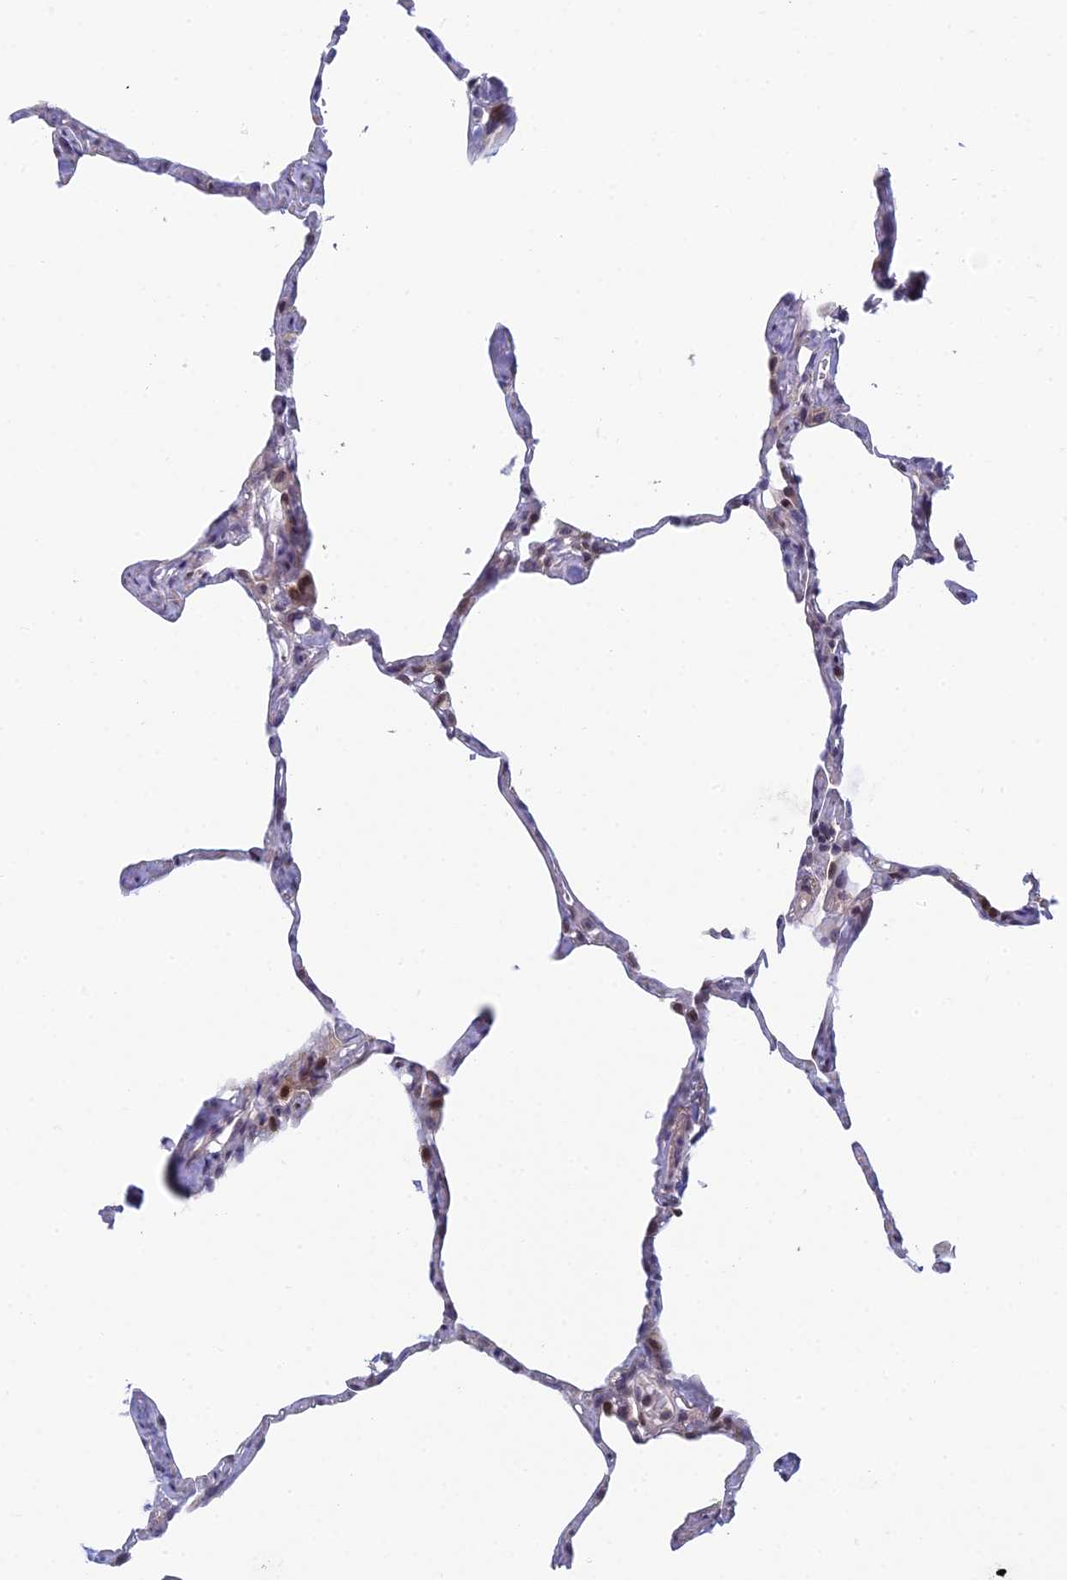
{"staining": {"intensity": "moderate", "quantity": "<25%", "location": "nuclear"}, "tissue": "lung", "cell_type": "Alveolar cells", "image_type": "normal", "snomed": [{"axis": "morphology", "description": "Normal tissue, NOS"}, {"axis": "topography", "description": "Lung"}], "caption": "A low amount of moderate nuclear positivity is present in approximately <25% of alveolar cells in normal lung. (Brightfield microscopy of DAB IHC at high magnification).", "gene": "PPP1R26", "patient": {"sex": "male", "age": 65}}